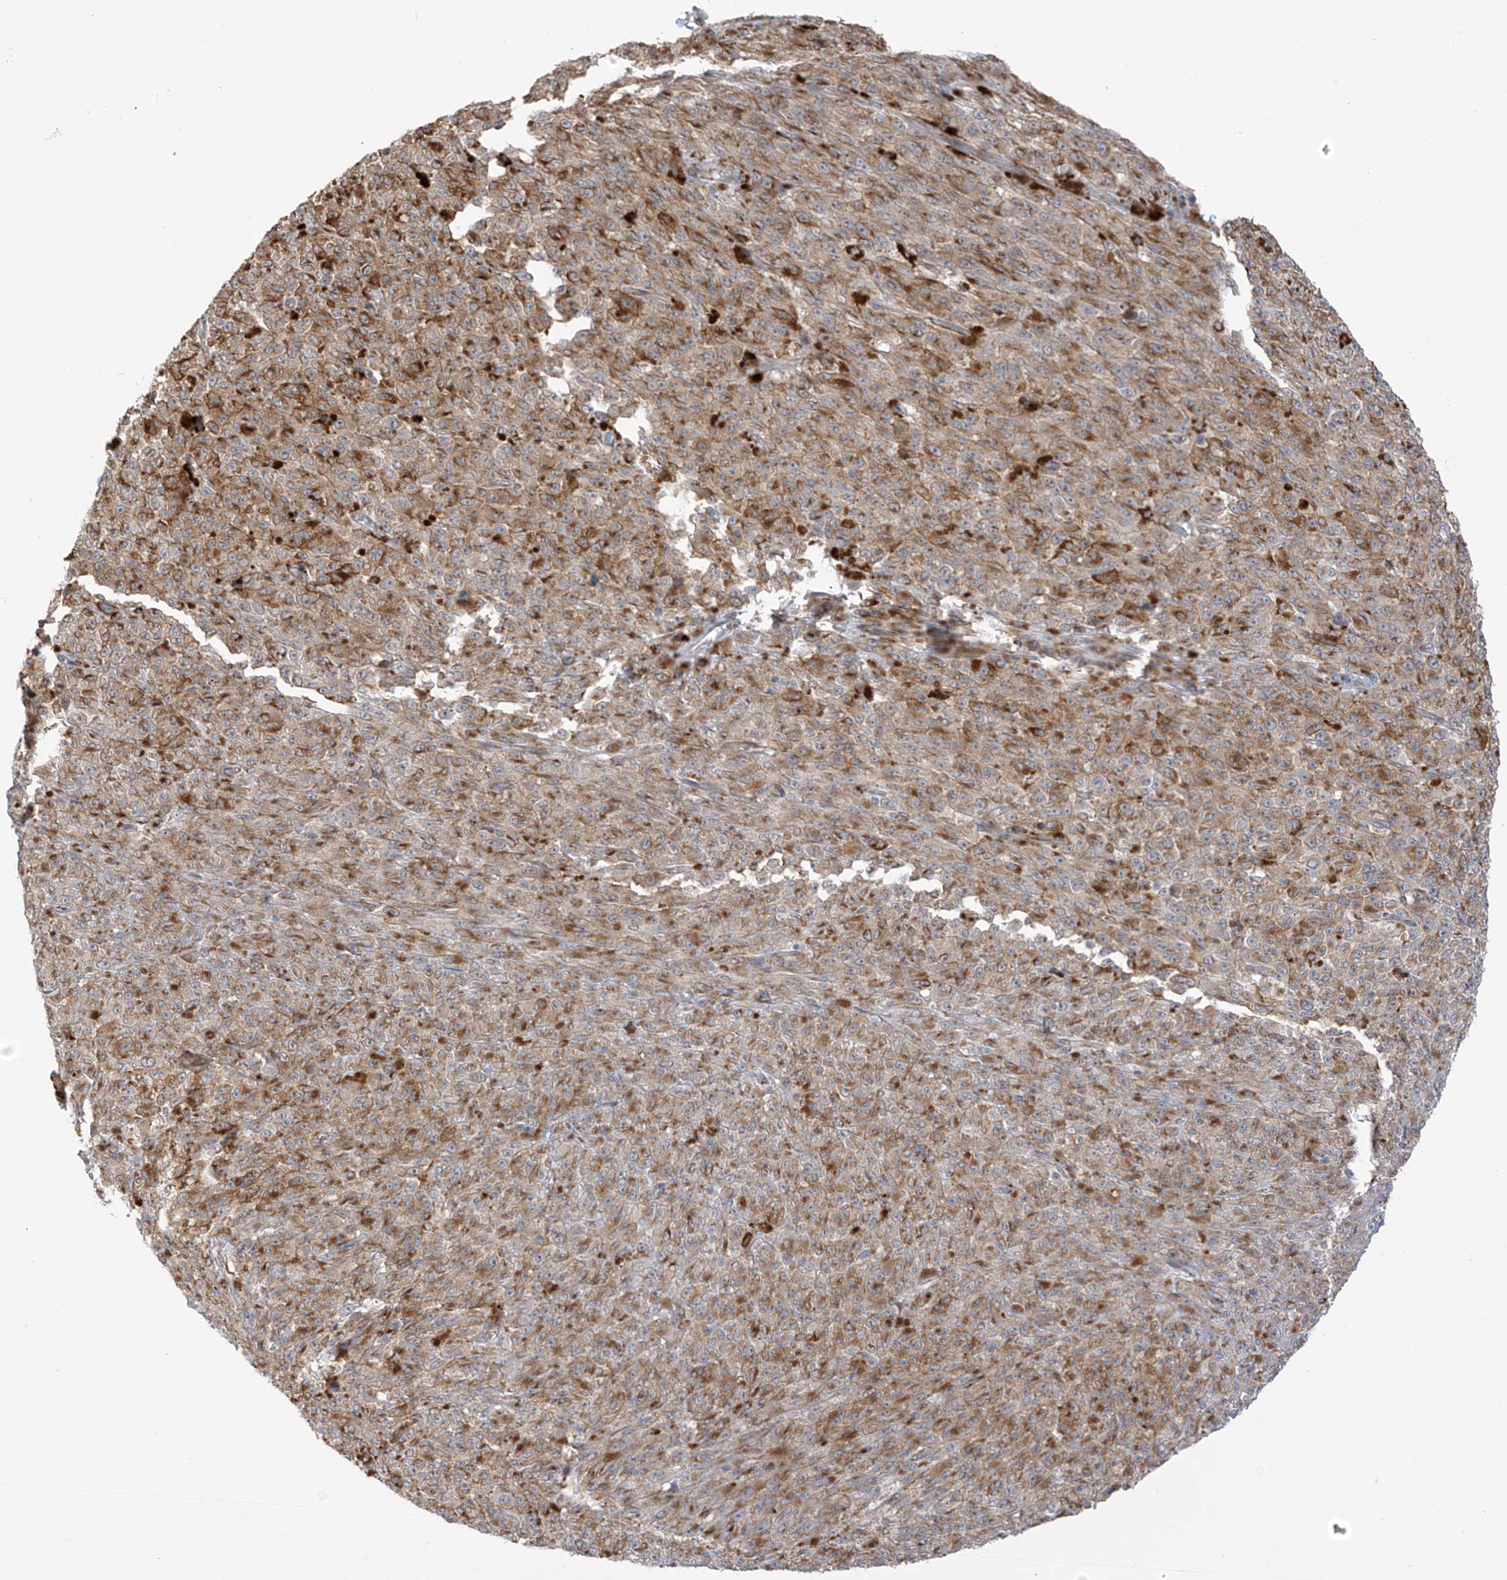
{"staining": {"intensity": "moderate", "quantity": ">75%", "location": "cytoplasmic/membranous"}, "tissue": "melanoma", "cell_type": "Tumor cells", "image_type": "cancer", "snomed": [{"axis": "morphology", "description": "Malignant melanoma, NOS"}, {"axis": "topography", "description": "Skin"}], "caption": "The photomicrograph reveals immunohistochemical staining of melanoma. There is moderate cytoplasmic/membranous staining is present in about >75% of tumor cells.", "gene": "HS6ST2", "patient": {"sex": "female", "age": 82}}